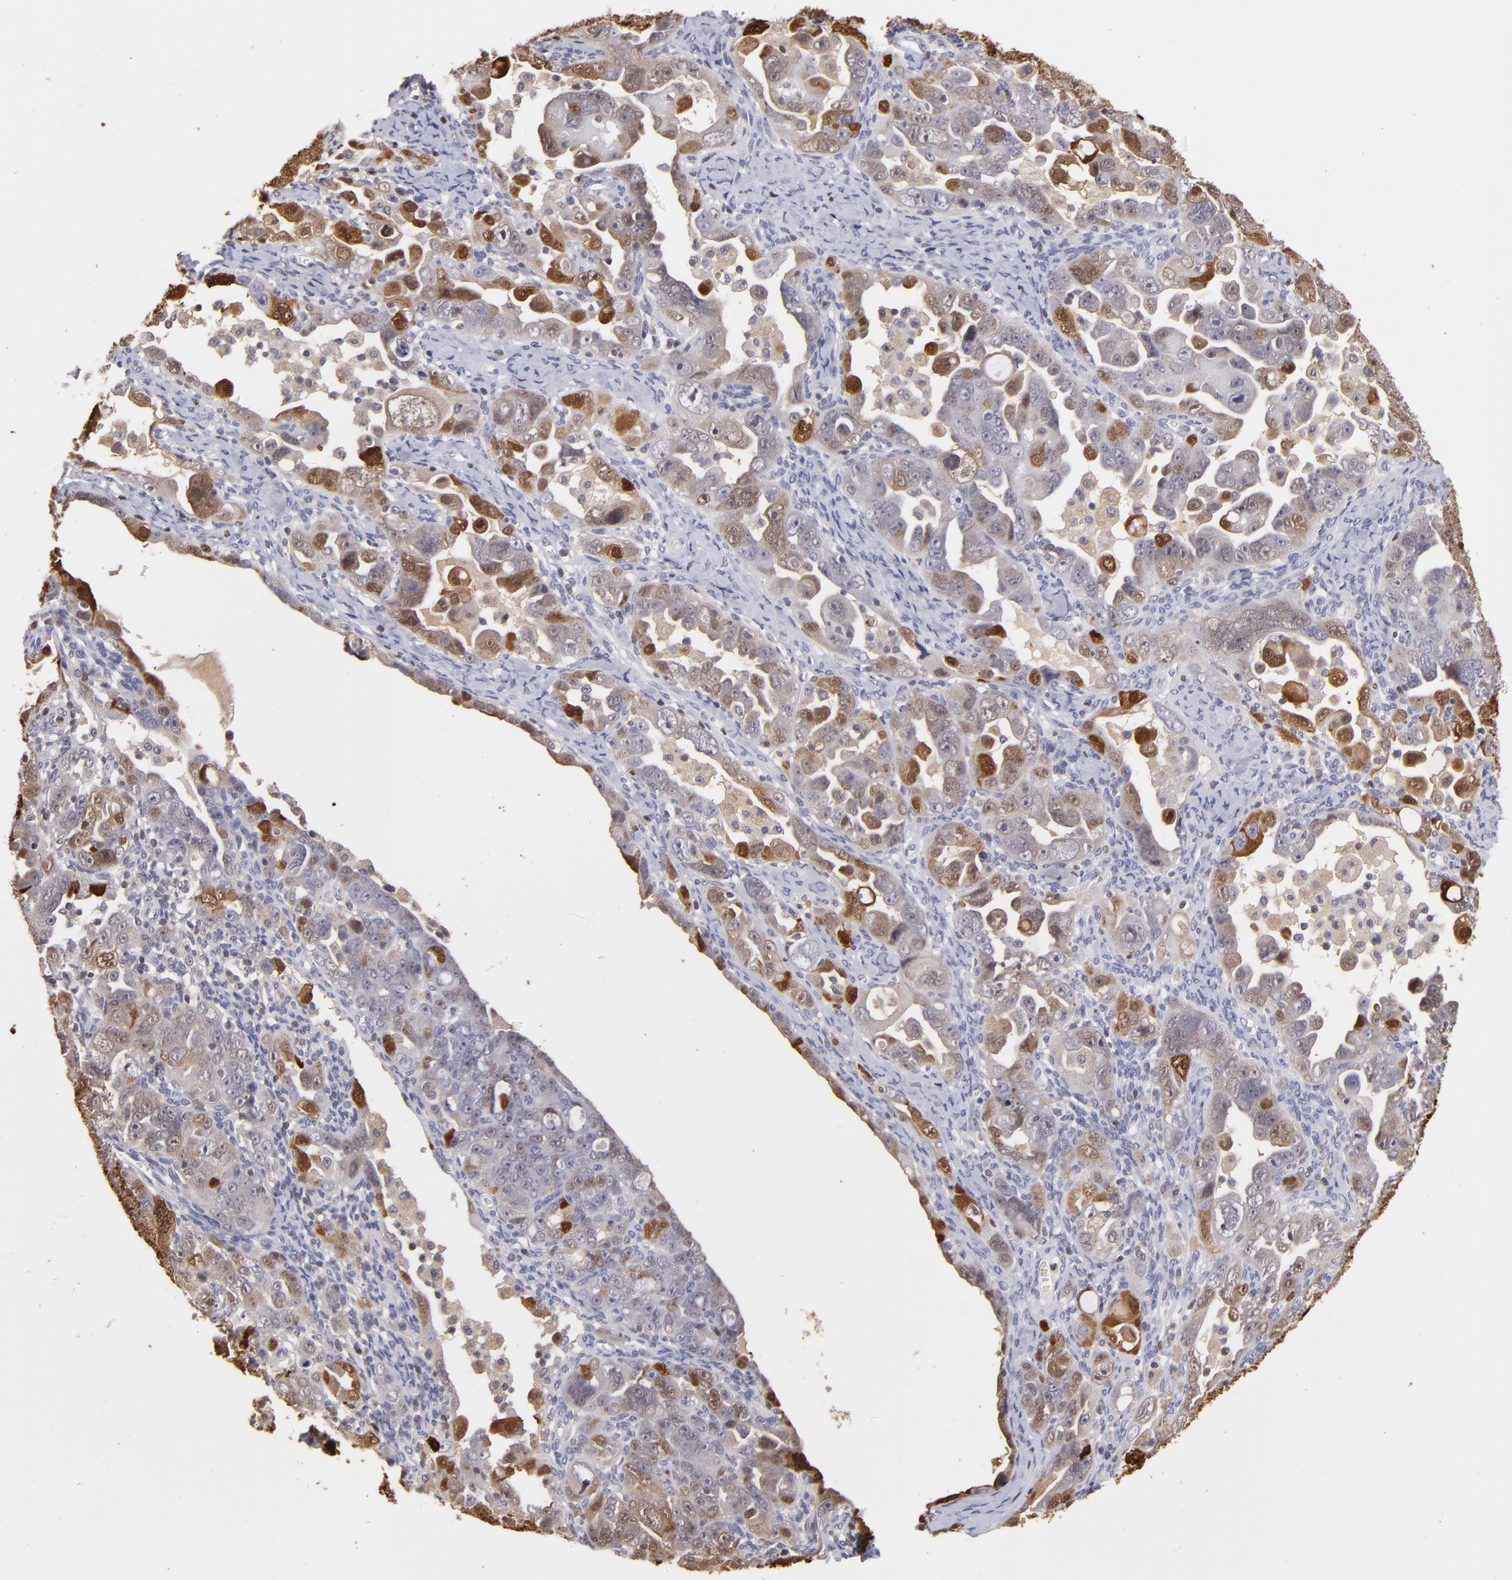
{"staining": {"intensity": "moderate", "quantity": "25%-75%", "location": "cytoplasmic/membranous,nuclear"}, "tissue": "ovarian cancer", "cell_type": "Tumor cells", "image_type": "cancer", "snomed": [{"axis": "morphology", "description": "Cystadenocarcinoma, serous, NOS"}, {"axis": "topography", "description": "Ovary"}], "caption": "This histopathology image reveals immunohistochemistry (IHC) staining of human ovarian cancer, with medium moderate cytoplasmic/membranous and nuclear expression in about 25%-75% of tumor cells.", "gene": "S100A2", "patient": {"sex": "female", "age": 66}}